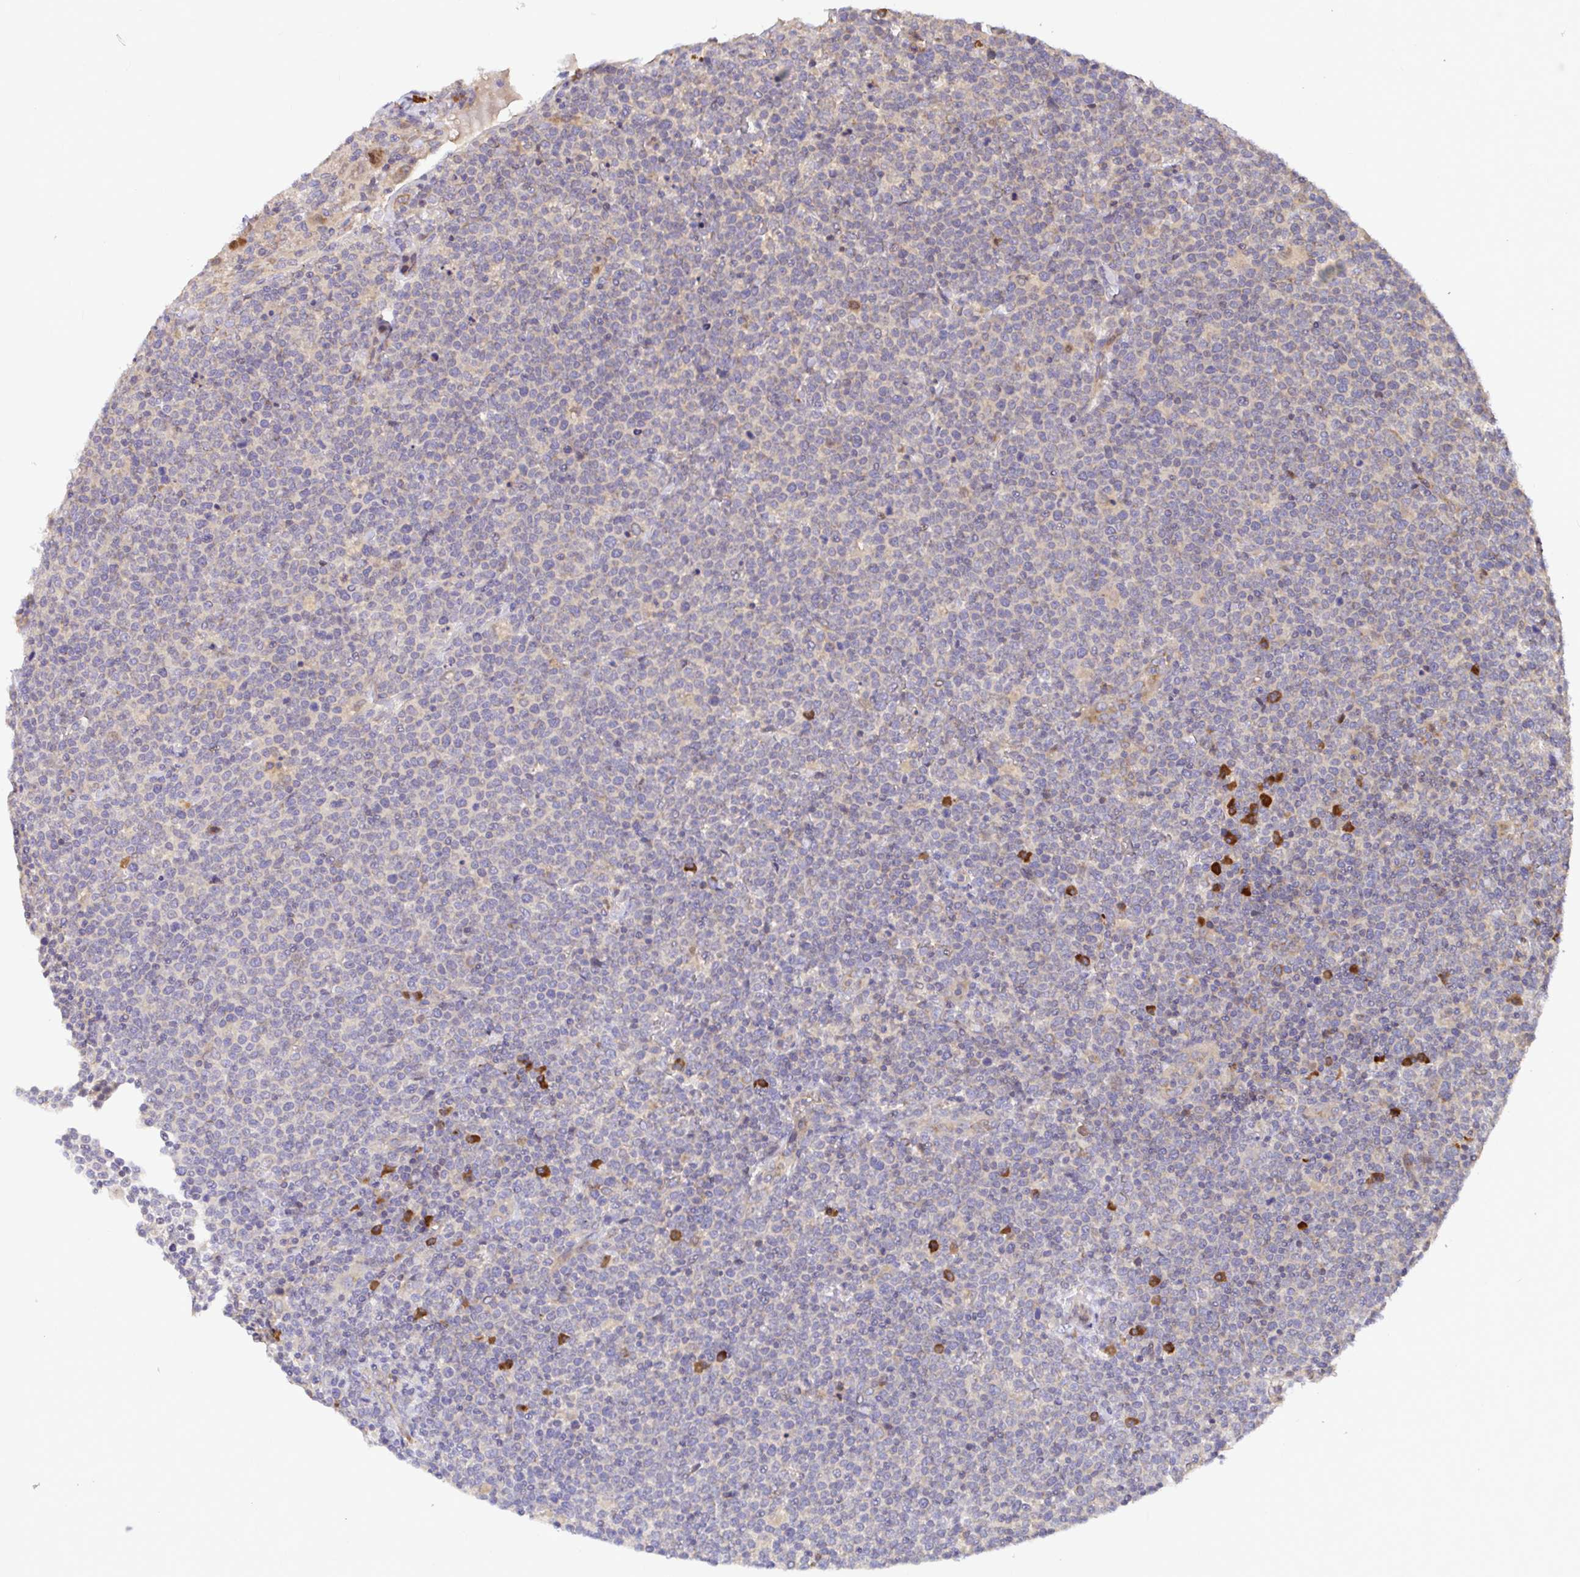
{"staining": {"intensity": "negative", "quantity": "none", "location": "none"}, "tissue": "lymphoma", "cell_type": "Tumor cells", "image_type": "cancer", "snomed": [{"axis": "morphology", "description": "Malignant lymphoma, non-Hodgkin's type, High grade"}, {"axis": "topography", "description": "Lymph node"}], "caption": "The immunohistochemistry (IHC) image has no significant expression in tumor cells of high-grade malignant lymphoma, non-Hodgkin's type tissue.", "gene": "ELP1", "patient": {"sex": "male", "age": 61}}